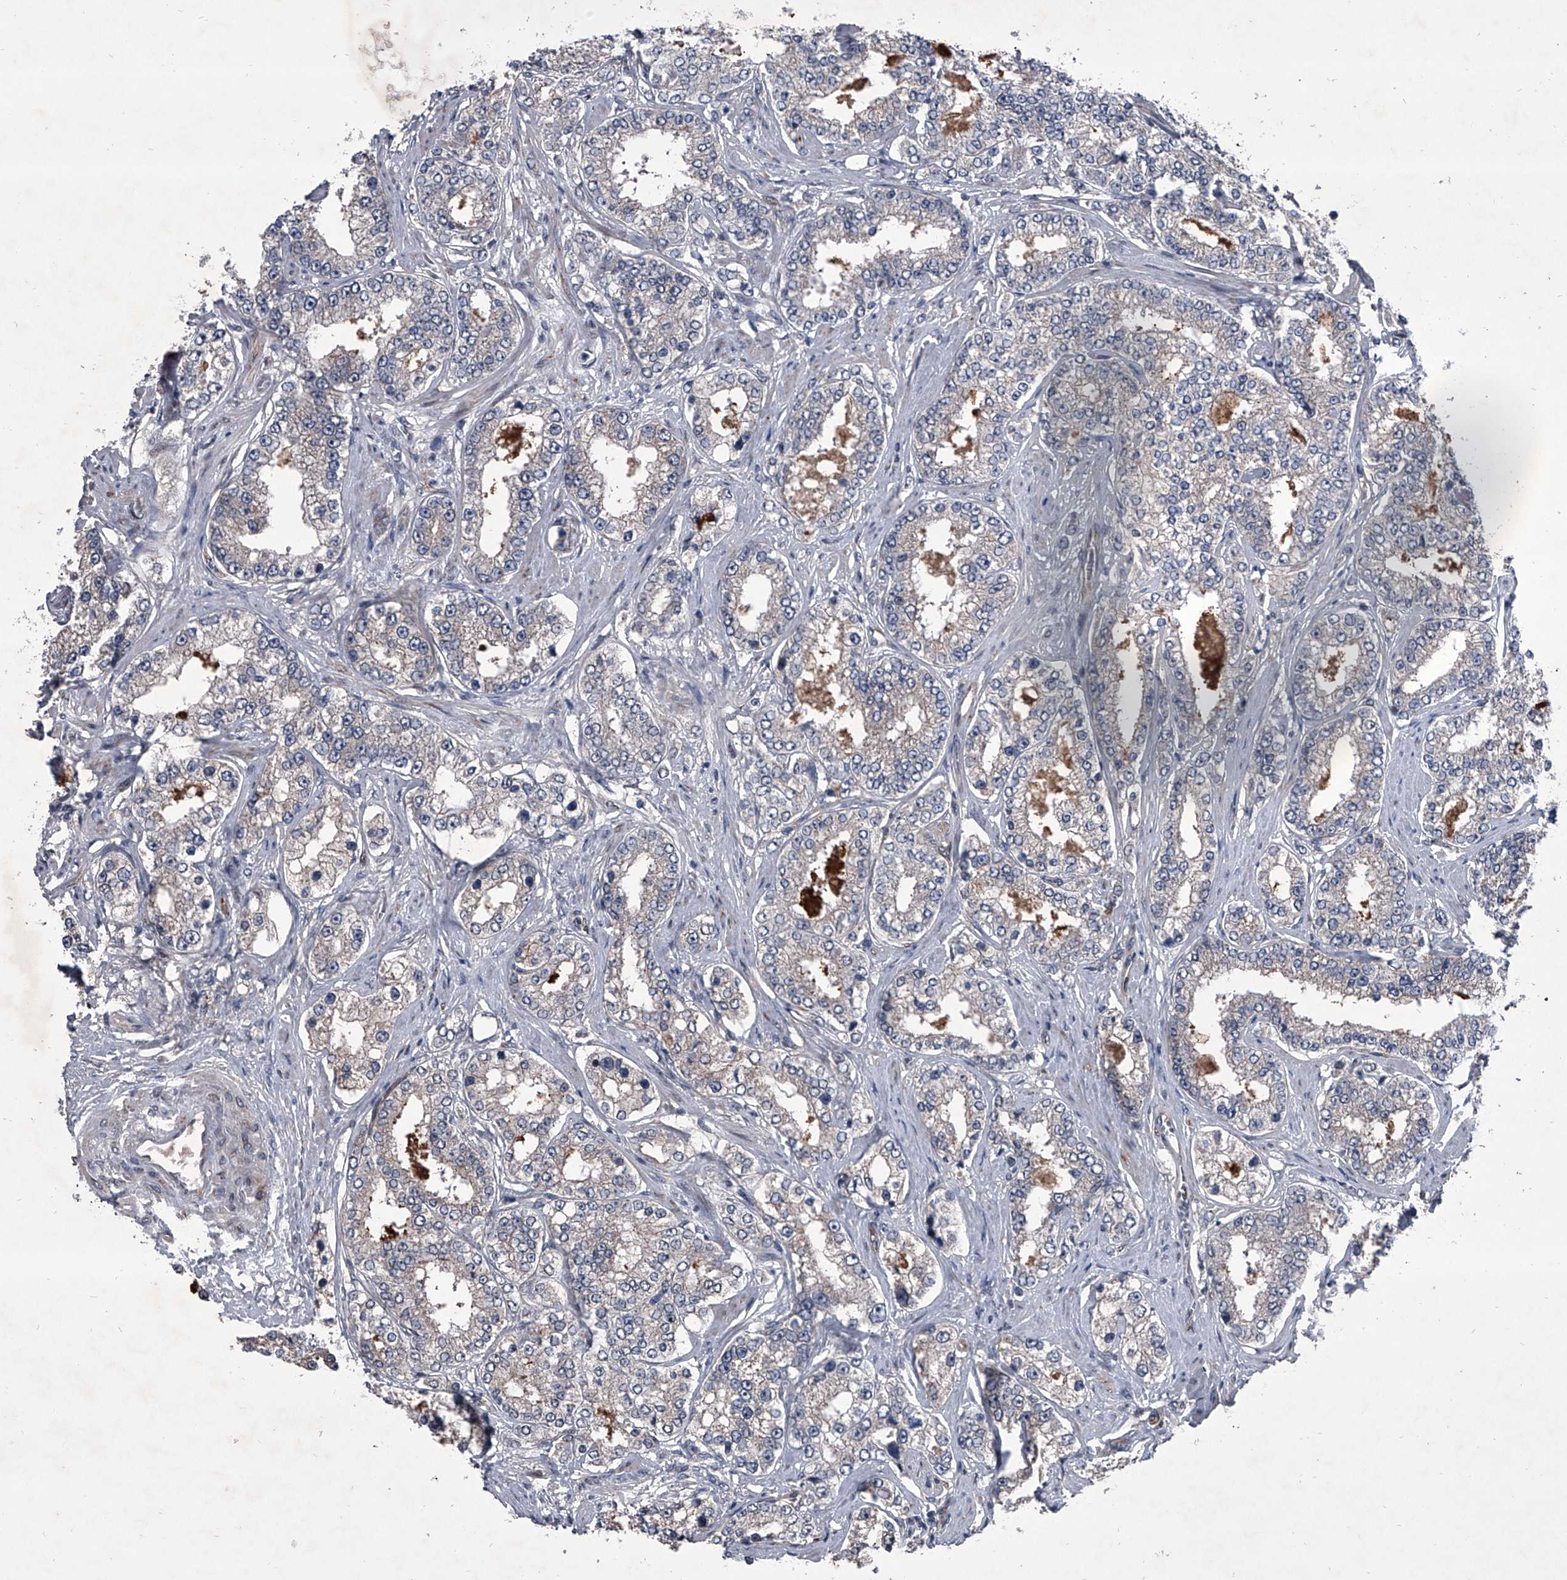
{"staining": {"intensity": "weak", "quantity": "<25%", "location": "cytoplasmic/membranous"}, "tissue": "prostate cancer", "cell_type": "Tumor cells", "image_type": "cancer", "snomed": [{"axis": "morphology", "description": "Normal tissue, NOS"}, {"axis": "morphology", "description": "Adenocarcinoma, High grade"}, {"axis": "topography", "description": "Prostate"}], "caption": "This is an immunohistochemistry micrograph of human adenocarcinoma (high-grade) (prostate). There is no positivity in tumor cells.", "gene": "ELK4", "patient": {"sex": "male", "age": 83}}